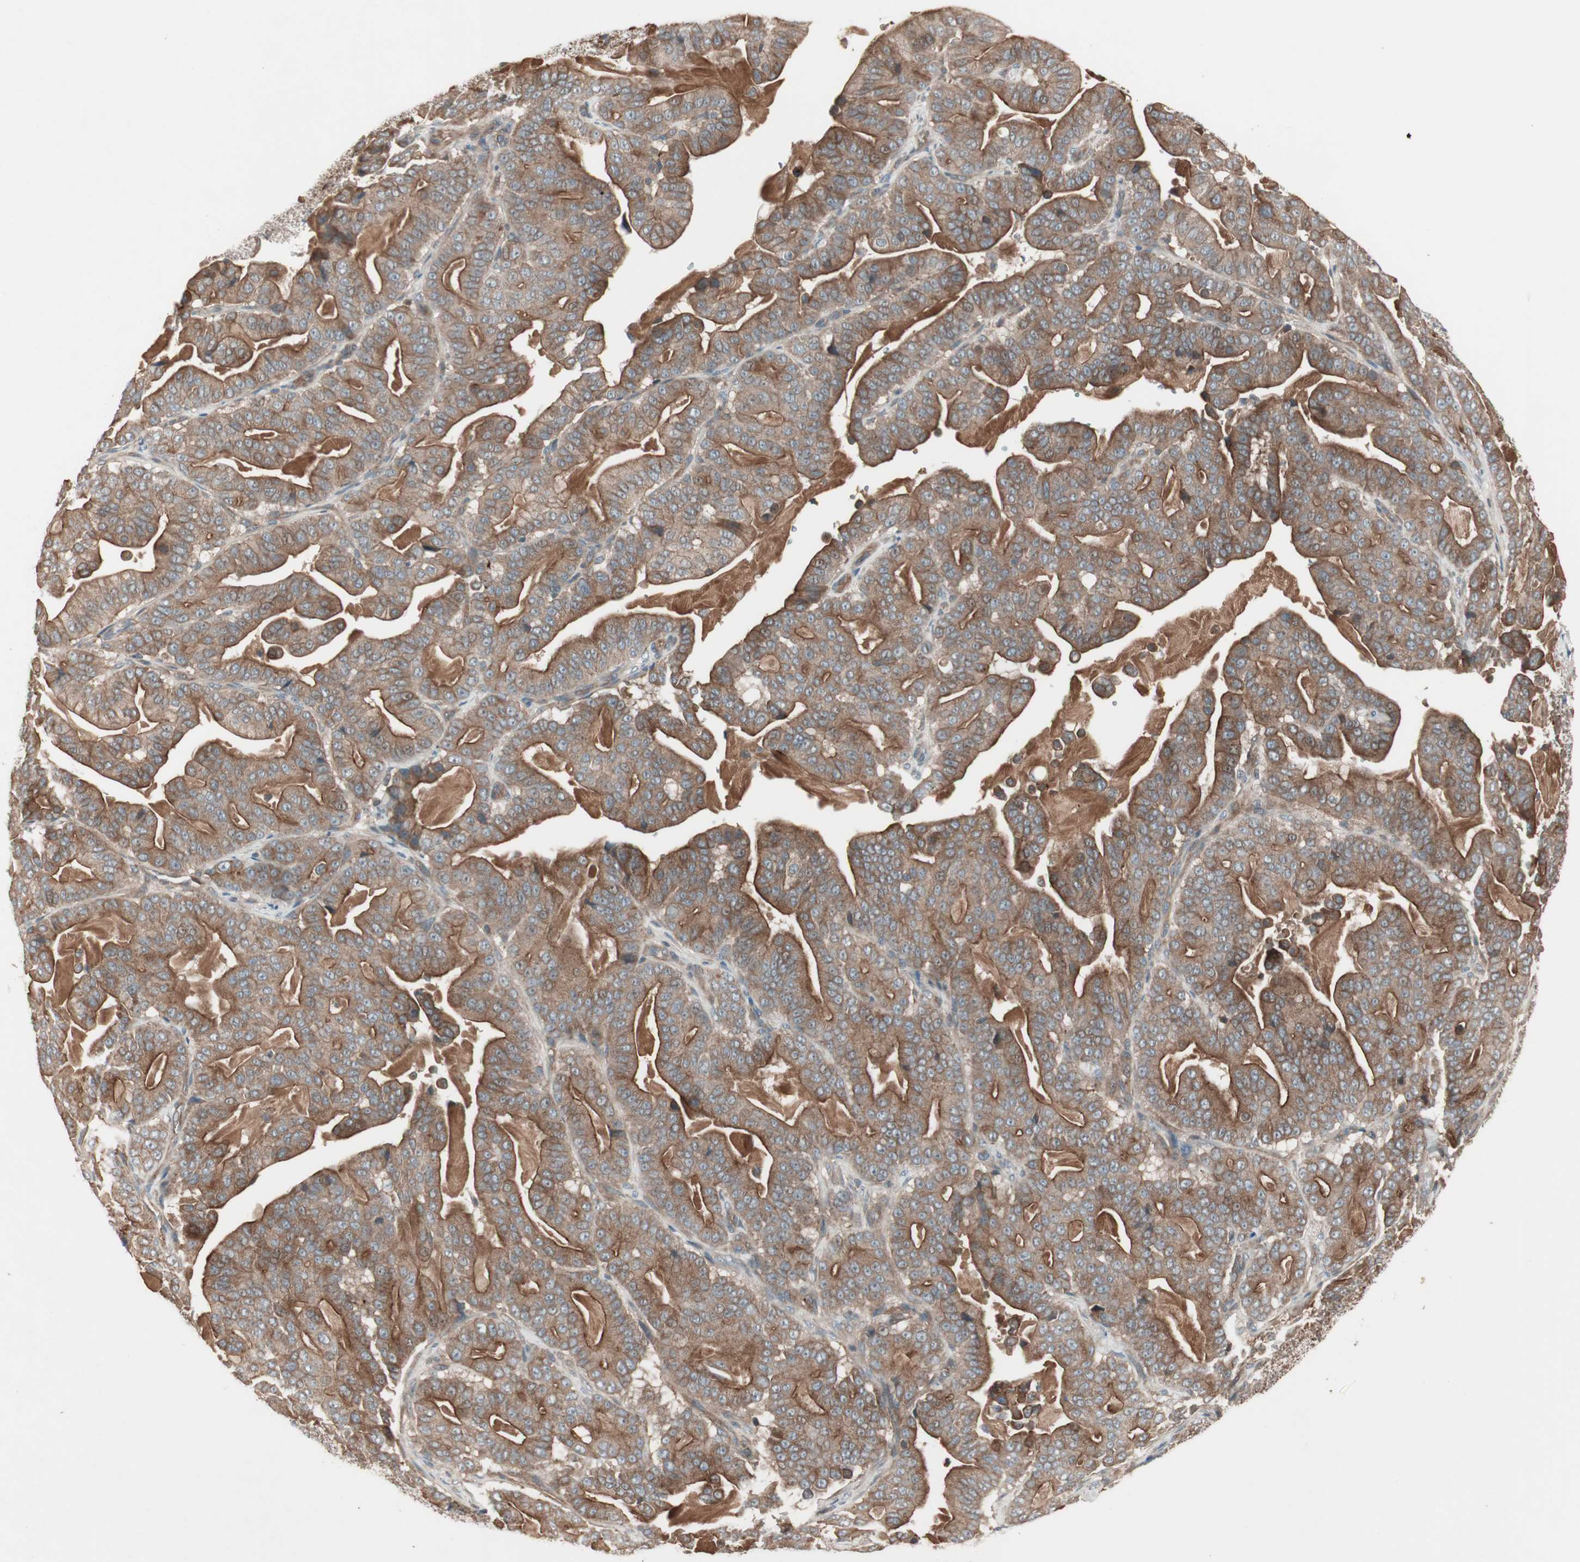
{"staining": {"intensity": "strong", "quantity": ">75%", "location": "cytoplasmic/membranous"}, "tissue": "pancreatic cancer", "cell_type": "Tumor cells", "image_type": "cancer", "snomed": [{"axis": "morphology", "description": "Adenocarcinoma, NOS"}, {"axis": "topography", "description": "Pancreas"}], "caption": "The histopathology image demonstrates a brown stain indicating the presence of a protein in the cytoplasmic/membranous of tumor cells in adenocarcinoma (pancreatic). The staining is performed using DAB brown chromogen to label protein expression. The nuclei are counter-stained blue using hematoxylin.", "gene": "TFPI", "patient": {"sex": "male", "age": 63}}